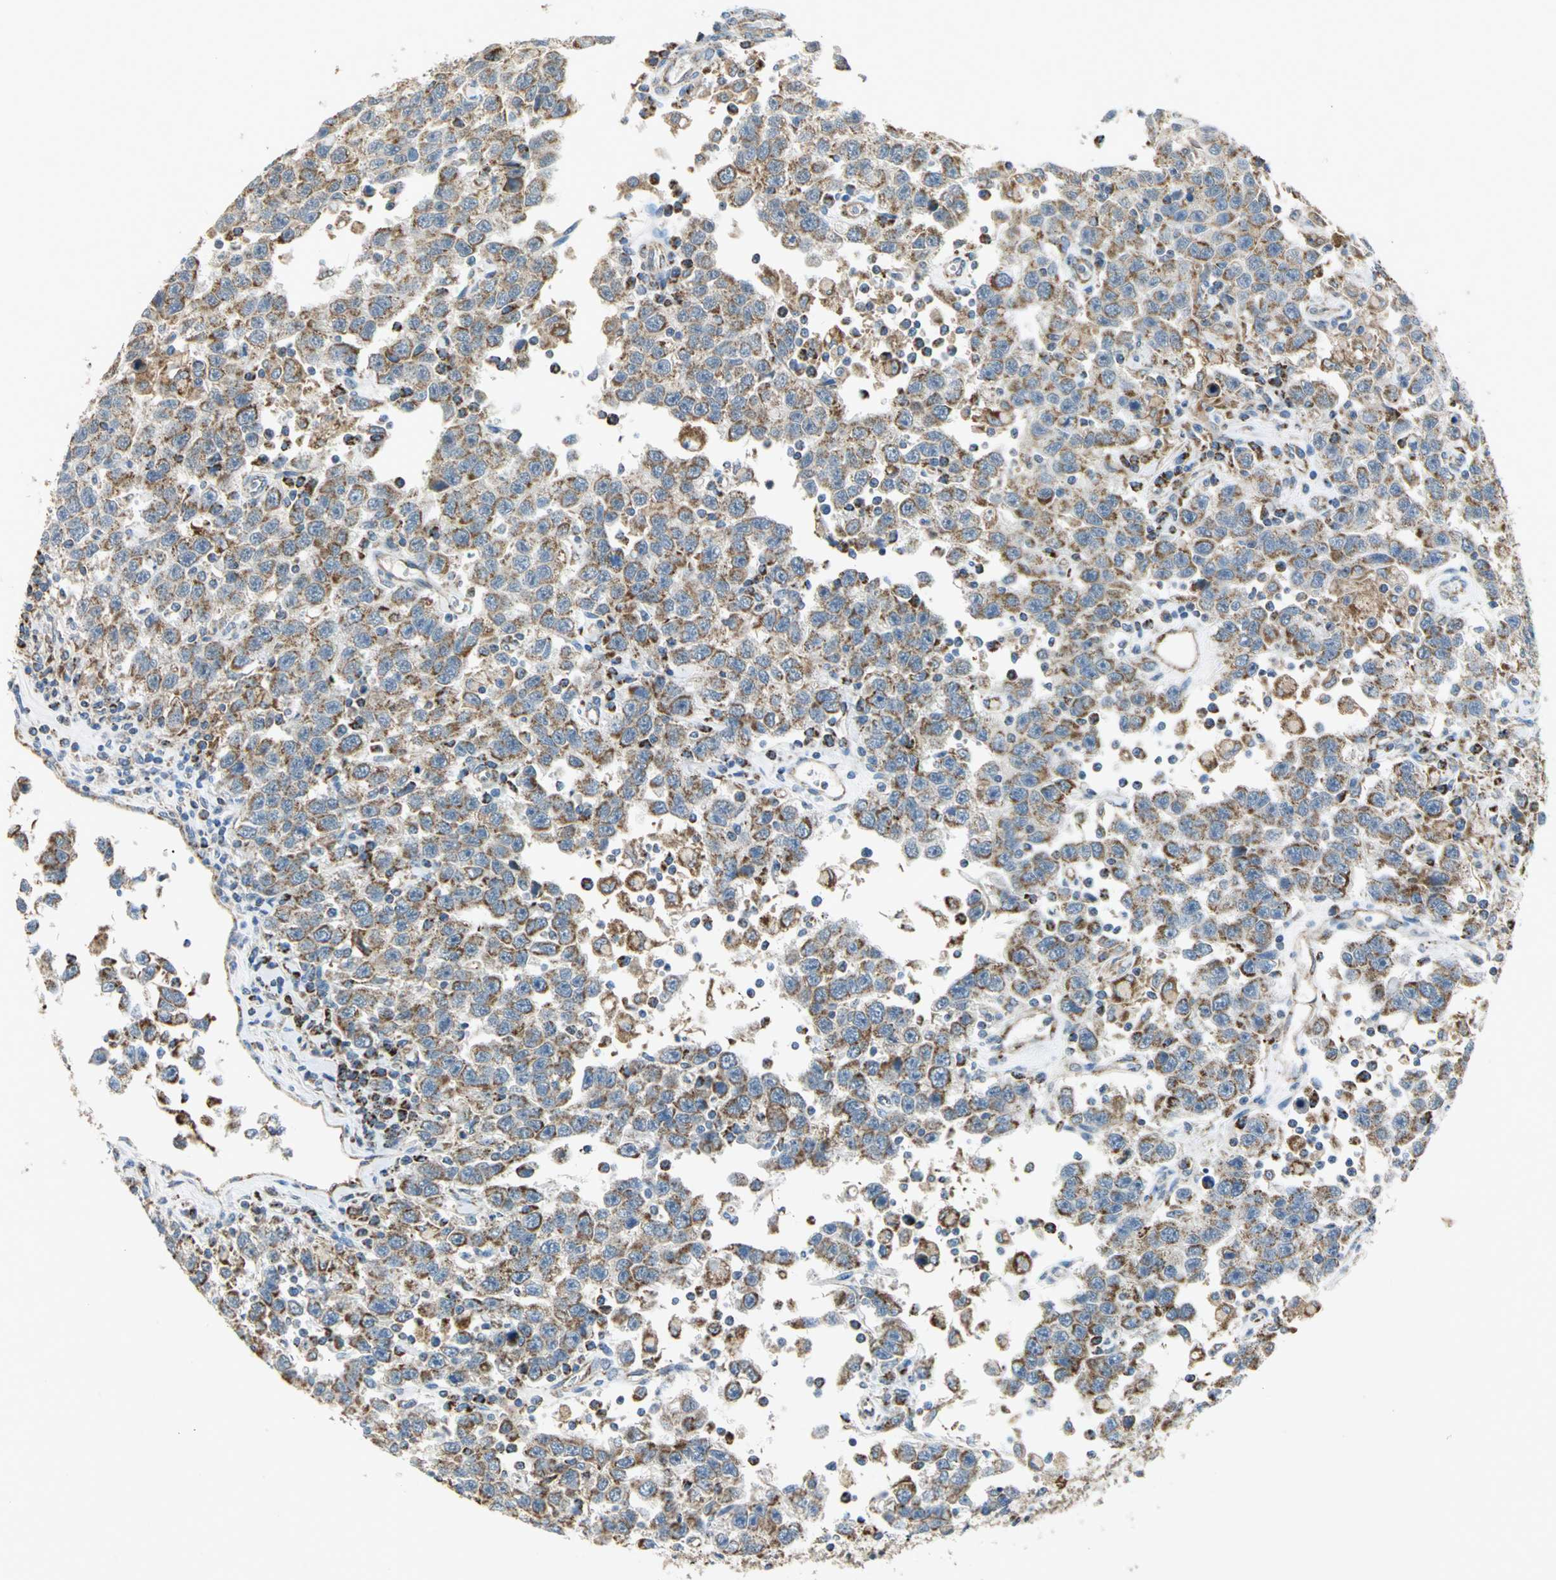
{"staining": {"intensity": "strong", "quantity": ">75%", "location": "cytoplasmic/membranous"}, "tissue": "testis cancer", "cell_type": "Tumor cells", "image_type": "cancer", "snomed": [{"axis": "morphology", "description": "Seminoma, NOS"}, {"axis": "topography", "description": "Testis"}], "caption": "Seminoma (testis) stained with immunohistochemistry demonstrates strong cytoplasmic/membranous expression in about >75% of tumor cells.", "gene": "NDUFB5", "patient": {"sex": "male", "age": 41}}